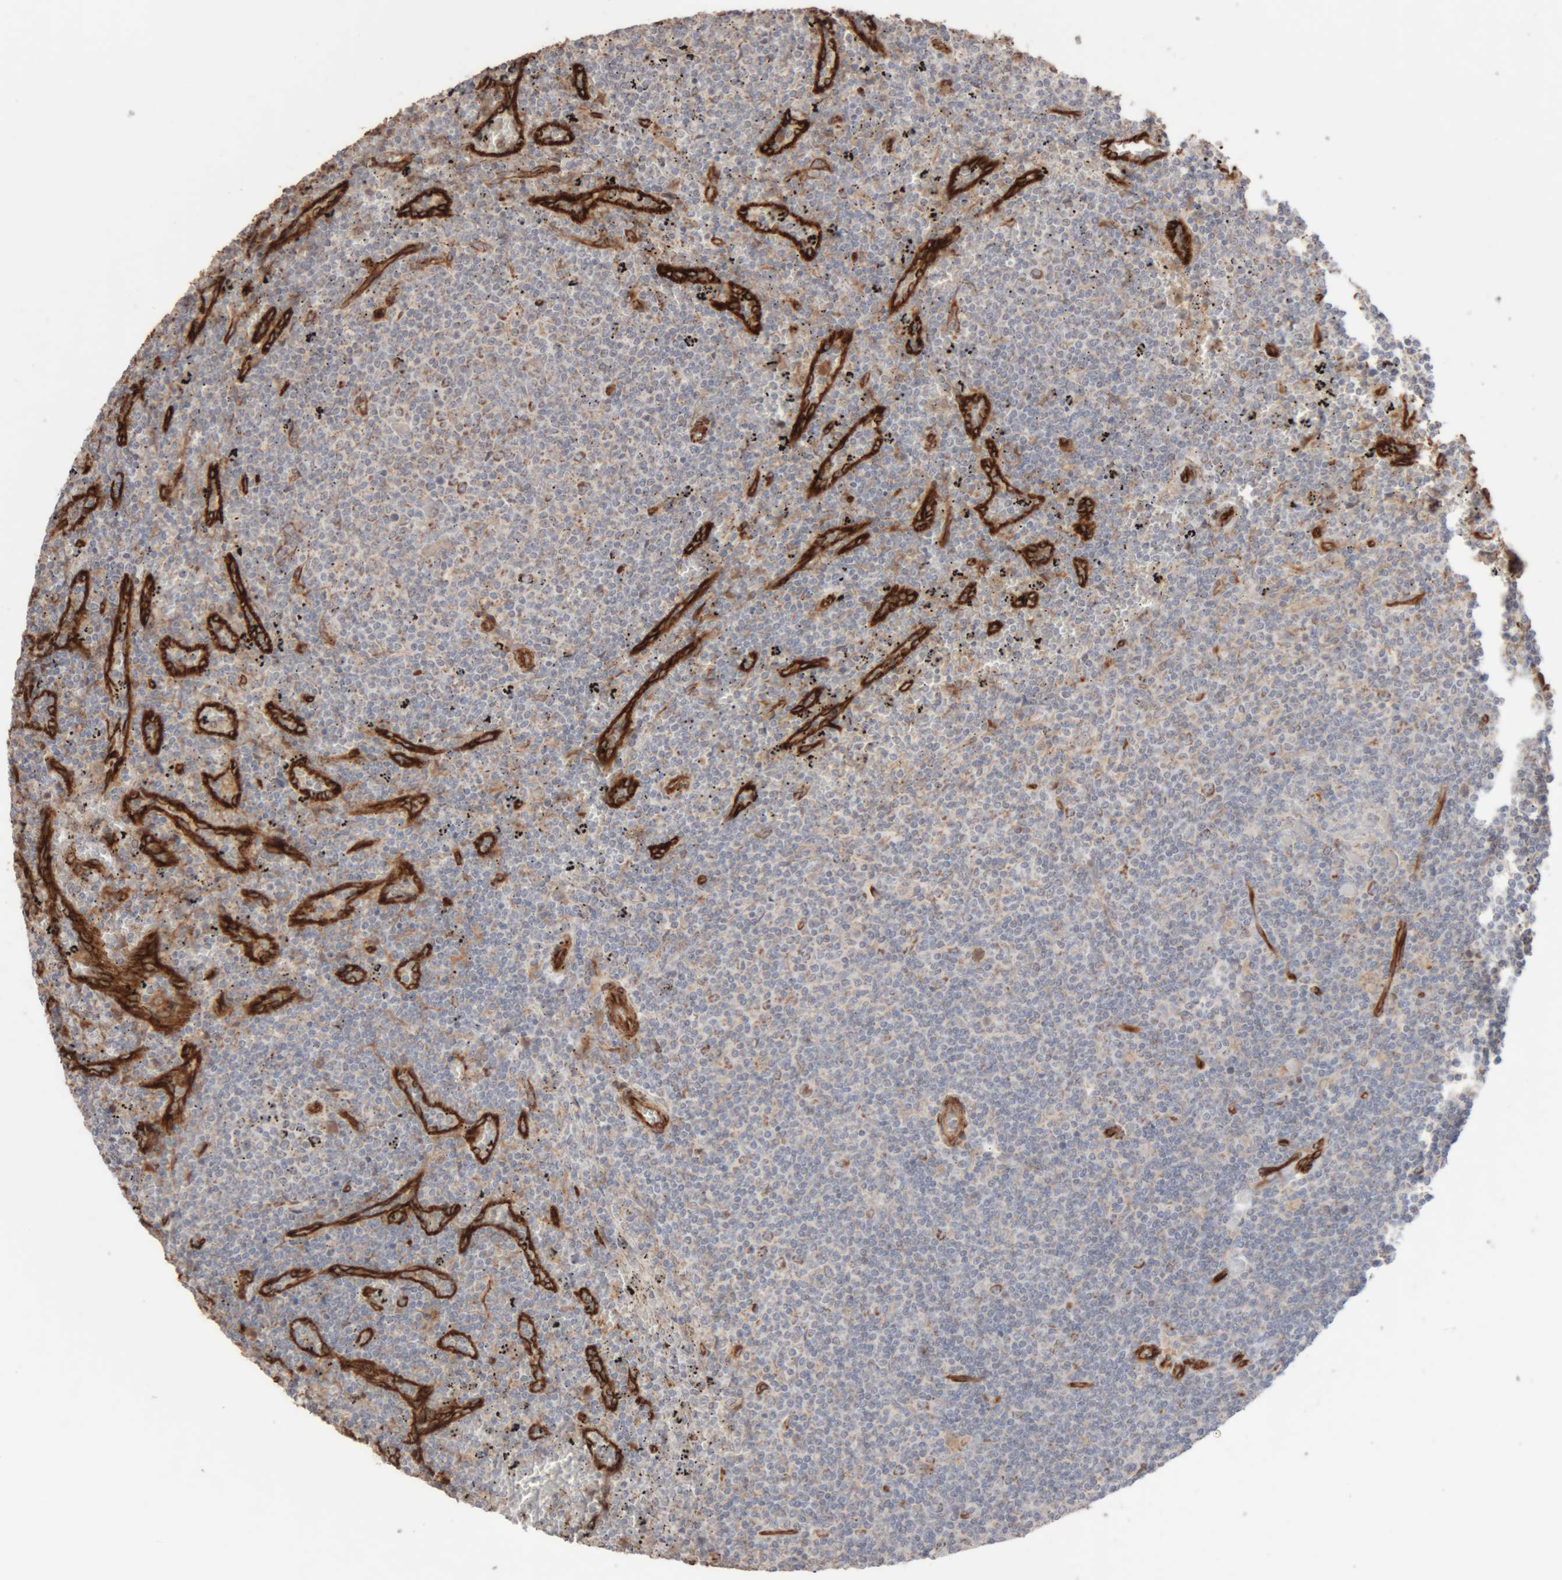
{"staining": {"intensity": "weak", "quantity": "<25%", "location": "cytoplasmic/membranous"}, "tissue": "lymphoma", "cell_type": "Tumor cells", "image_type": "cancer", "snomed": [{"axis": "morphology", "description": "Malignant lymphoma, non-Hodgkin's type, Low grade"}, {"axis": "topography", "description": "Spleen"}], "caption": "Immunohistochemistry (IHC) photomicrograph of neoplastic tissue: human malignant lymphoma, non-Hodgkin's type (low-grade) stained with DAB reveals no significant protein expression in tumor cells. (DAB (3,3'-diaminobenzidine) immunohistochemistry (IHC) visualized using brightfield microscopy, high magnification).", "gene": "RAB32", "patient": {"sex": "female", "age": 50}}